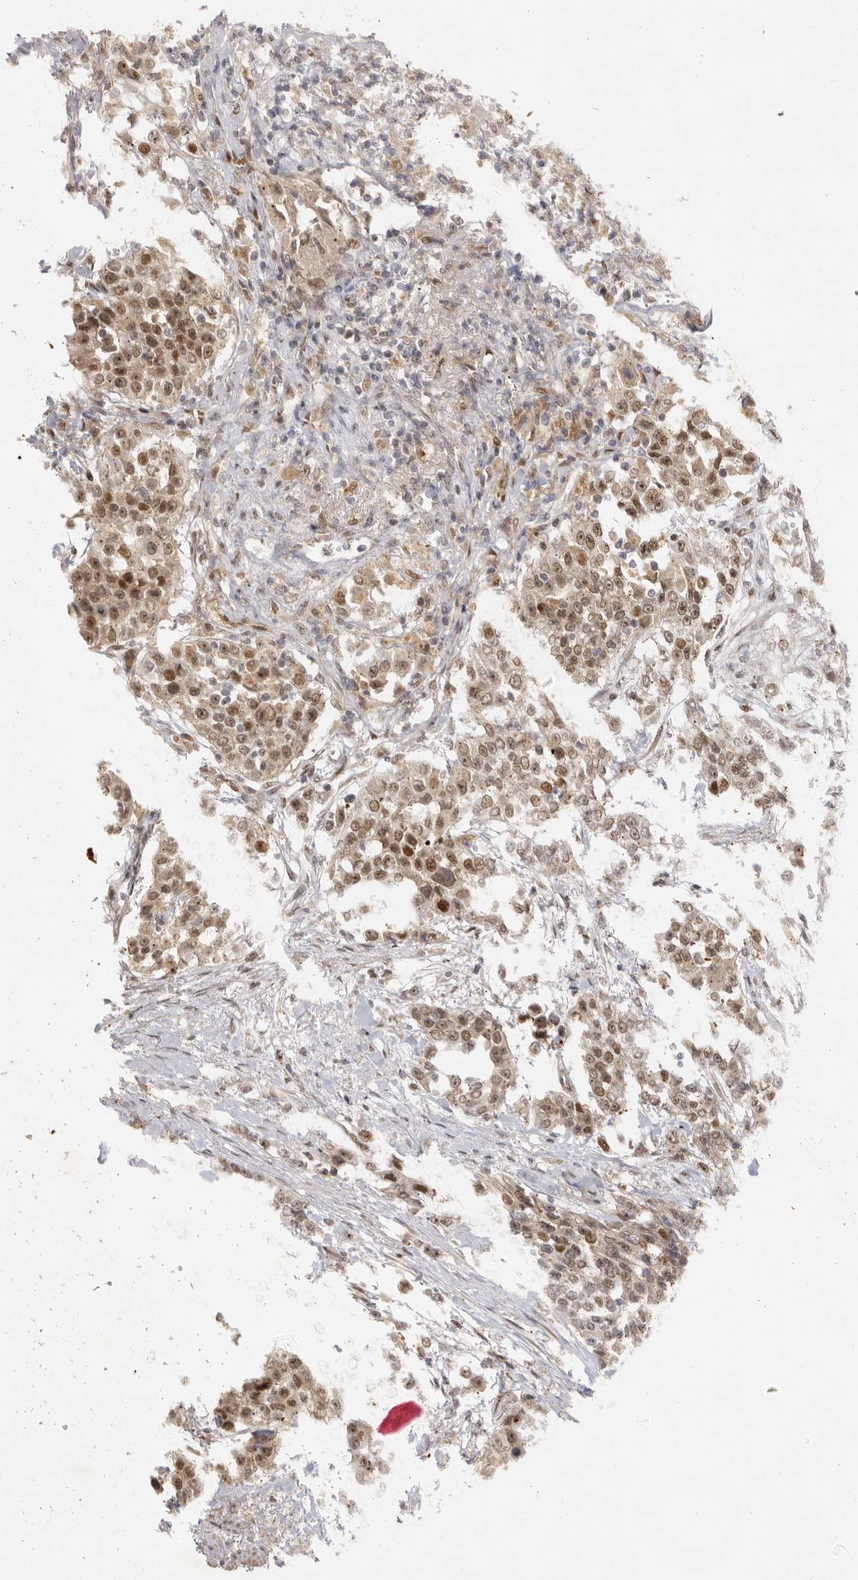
{"staining": {"intensity": "moderate", "quantity": ">75%", "location": "cytoplasmic/membranous,nuclear"}, "tissue": "urothelial cancer", "cell_type": "Tumor cells", "image_type": "cancer", "snomed": [{"axis": "morphology", "description": "Urothelial carcinoma, High grade"}, {"axis": "topography", "description": "Urinary bladder"}], "caption": "Immunohistochemistry of urothelial carcinoma (high-grade) reveals medium levels of moderate cytoplasmic/membranous and nuclear expression in approximately >75% of tumor cells. Using DAB (brown) and hematoxylin (blue) stains, captured at high magnification using brightfield microscopy.", "gene": "ZNF326", "patient": {"sex": "female", "age": 80}}